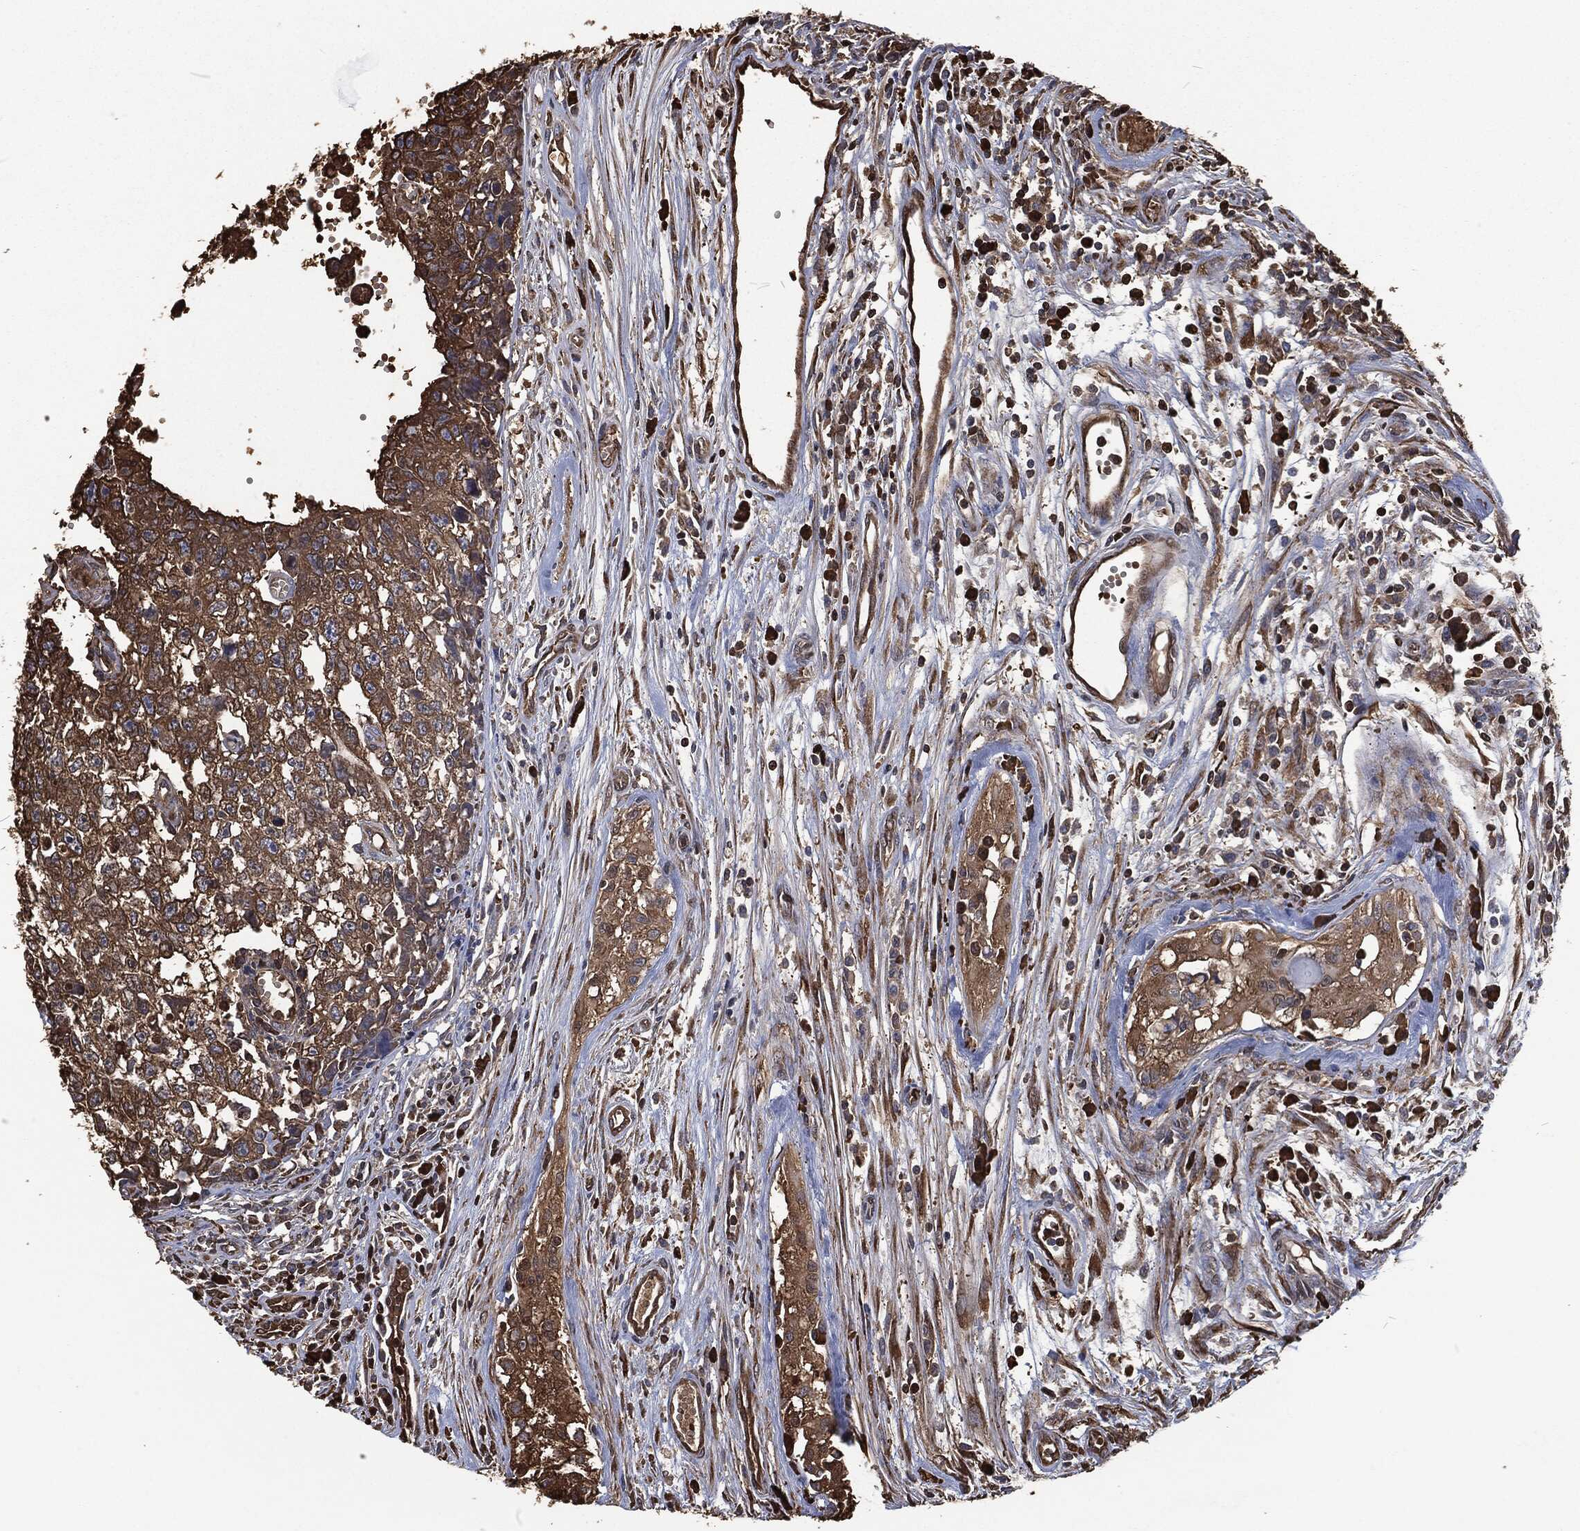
{"staining": {"intensity": "moderate", "quantity": ">75%", "location": "cytoplasmic/membranous"}, "tissue": "testis cancer", "cell_type": "Tumor cells", "image_type": "cancer", "snomed": [{"axis": "morphology", "description": "Seminoma, NOS"}, {"axis": "morphology", "description": "Carcinoma, Embryonal, NOS"}, {"axis": "topography", "description": "Testis"}], "caption": "Brown immunohistochemical staining in testis embryonal carcinoma reveals moderate cytoplasmic/membranous staining in approximately >75% of tumor cells.", "gene": "PRDX4", "patient": {"sex": "male", "age": 22}}